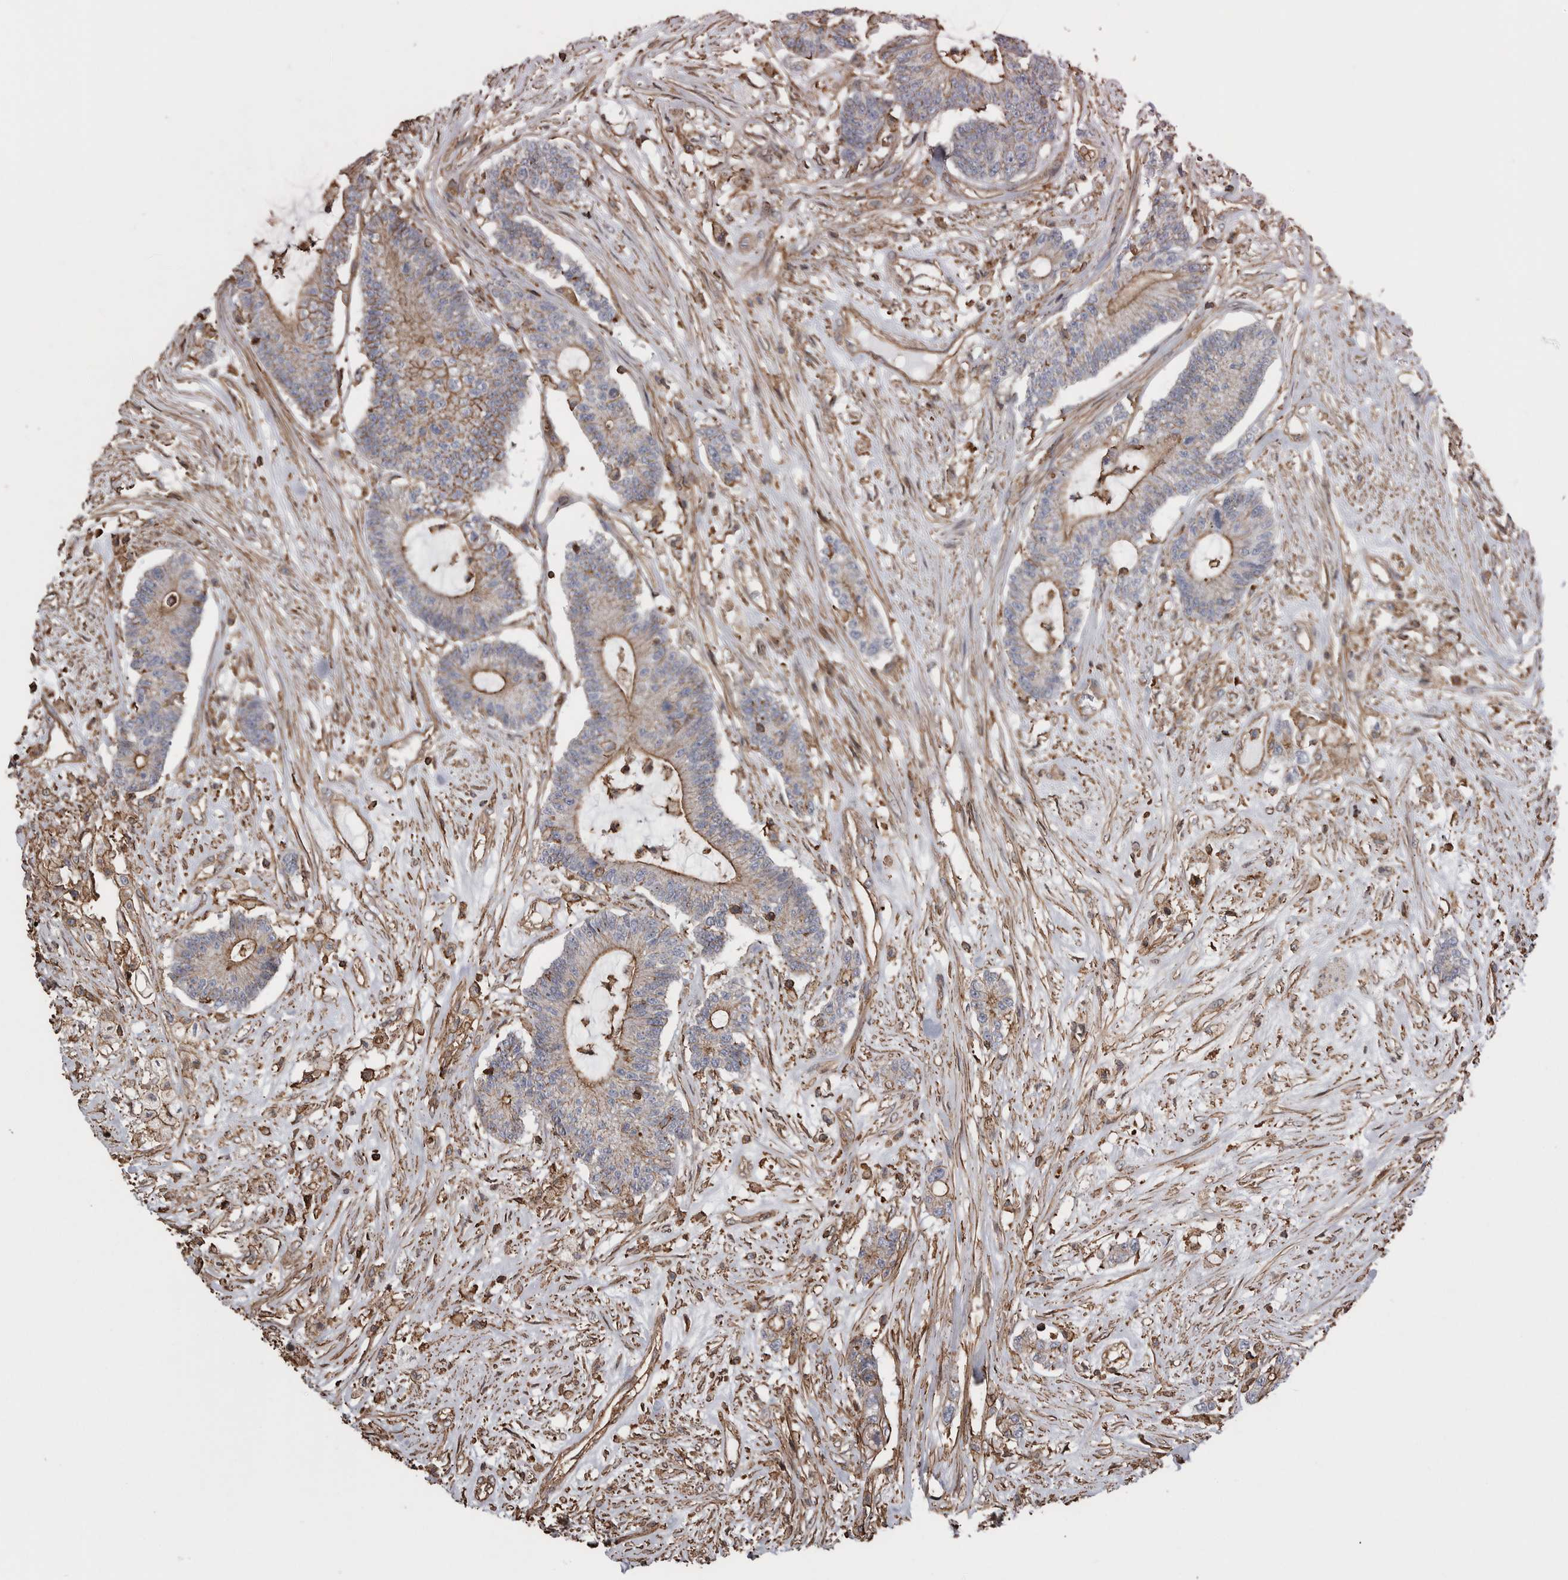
{"staining": {"intensity": "moderate", "quantity": ">75%", "location": "cytoplasmic/membranous"}, "tissue": "colorectal cancer", "cell_type": "Tumor cells", "image_type": "cancer", "snomed": [{"axis": "morphology", "description": "Adenocarcinoma, NOS"}, {"axis": "topography", "description": "Colon"}], "caption": "Tumor cells display medium levels of moderate cytoplasmic/membranous positivity in about >75% of cells in human colorectal adenocarcinoma.", "gene": "ENPP2", "patient": {"sex": "female", "age": 84}}